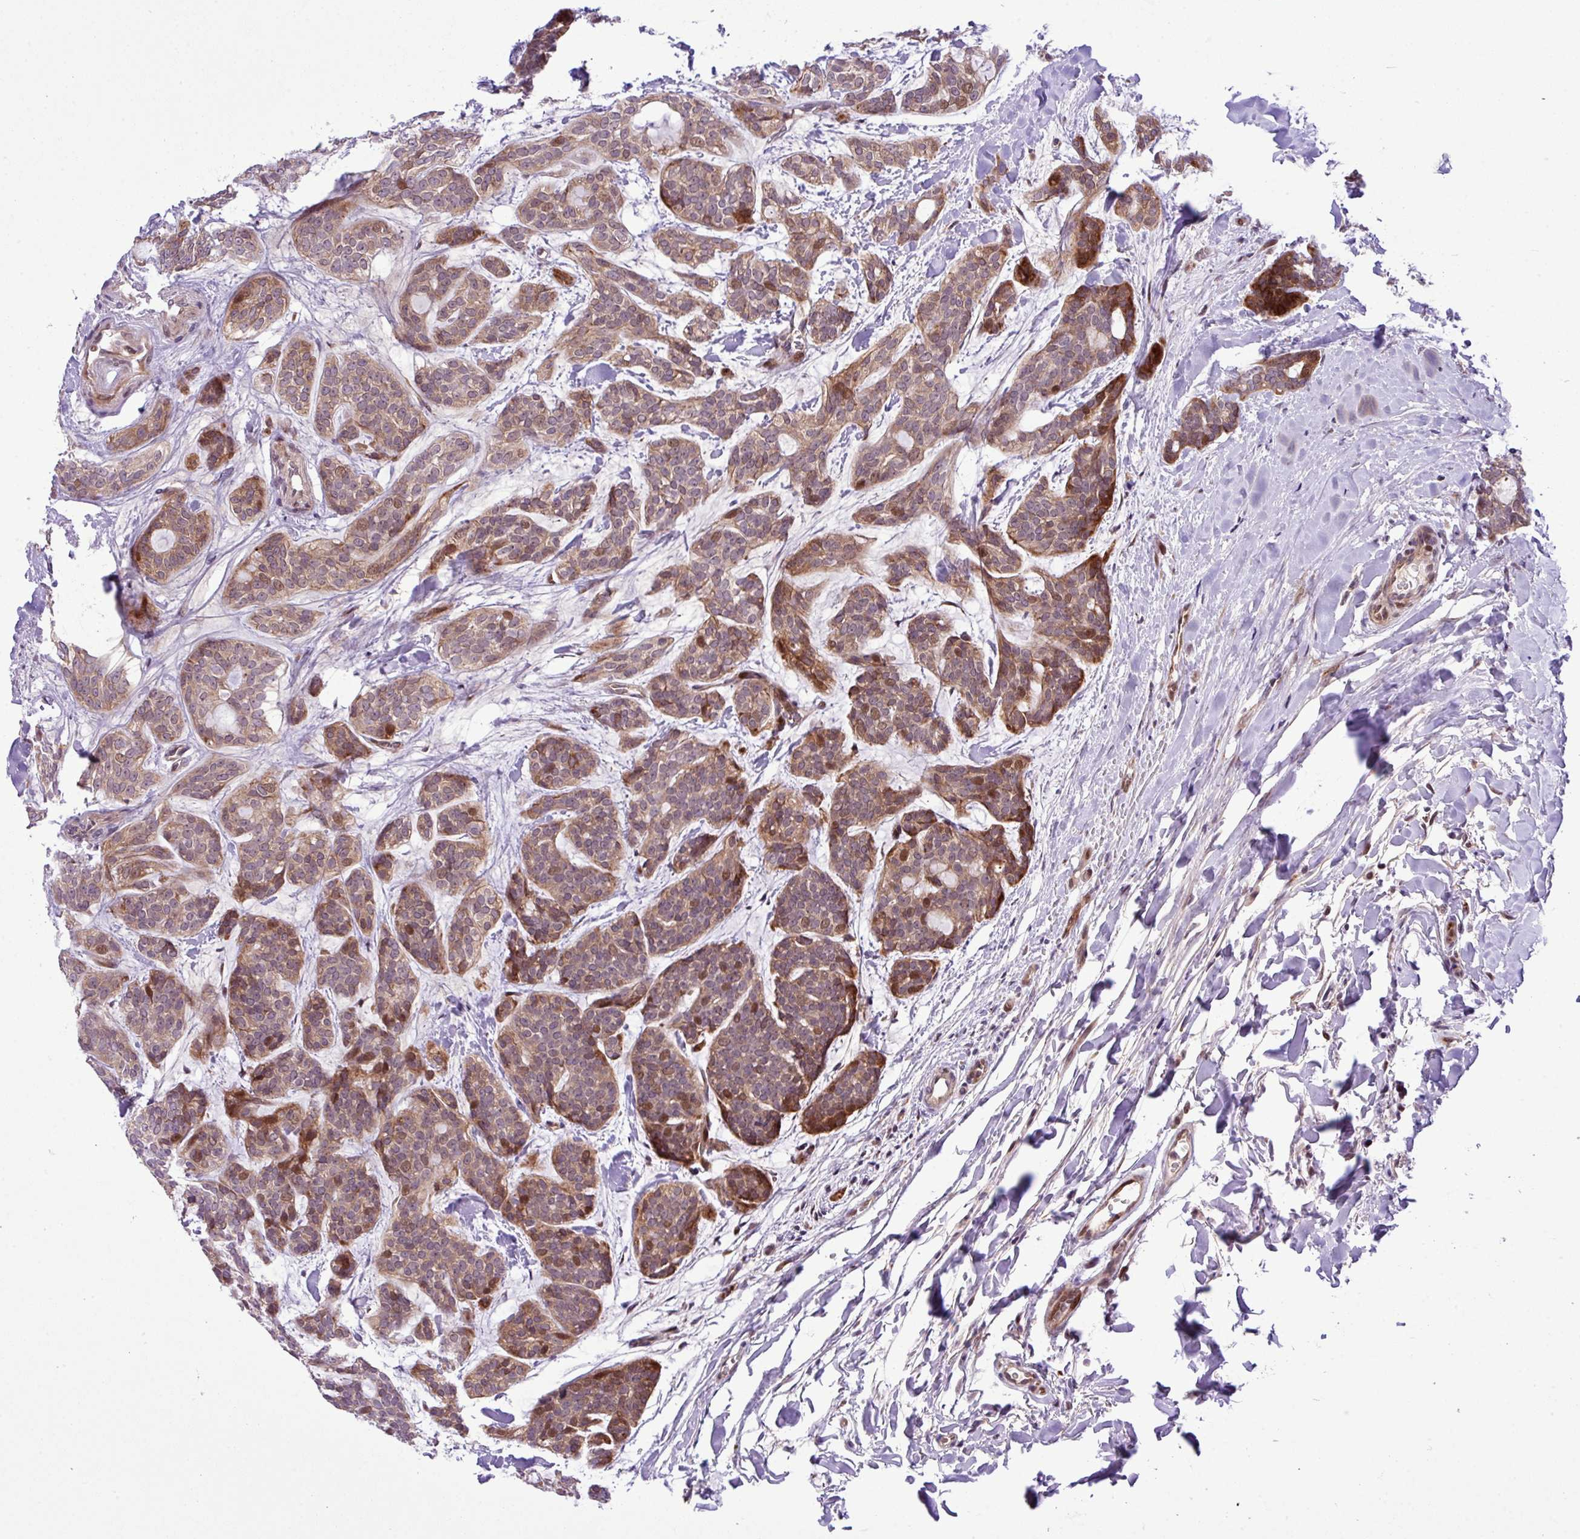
{"staining": {"intensity": "moderate", "quantity": ">75%", "location": "cytoplasmic/membranous,nuclear"}, "tissue": "head and neck cancer", "cell_type": "Tumor cells", "image_type": "cancer", "snomed": [{"axis": "morphology", "description": "Adenocarcinoma, NOS"}, {"axis": "topography", "description": "Head-Neck"}], "caption": "Adenocarcinoma (head and neck) stained for a protein (brown) demonstrates moderate cytoplasmic/membranous and nuclear positive positivity in about >75% of tumor cells.", "gene": "B3GNT9", "patient": {"sex": "male", "age": 66}}